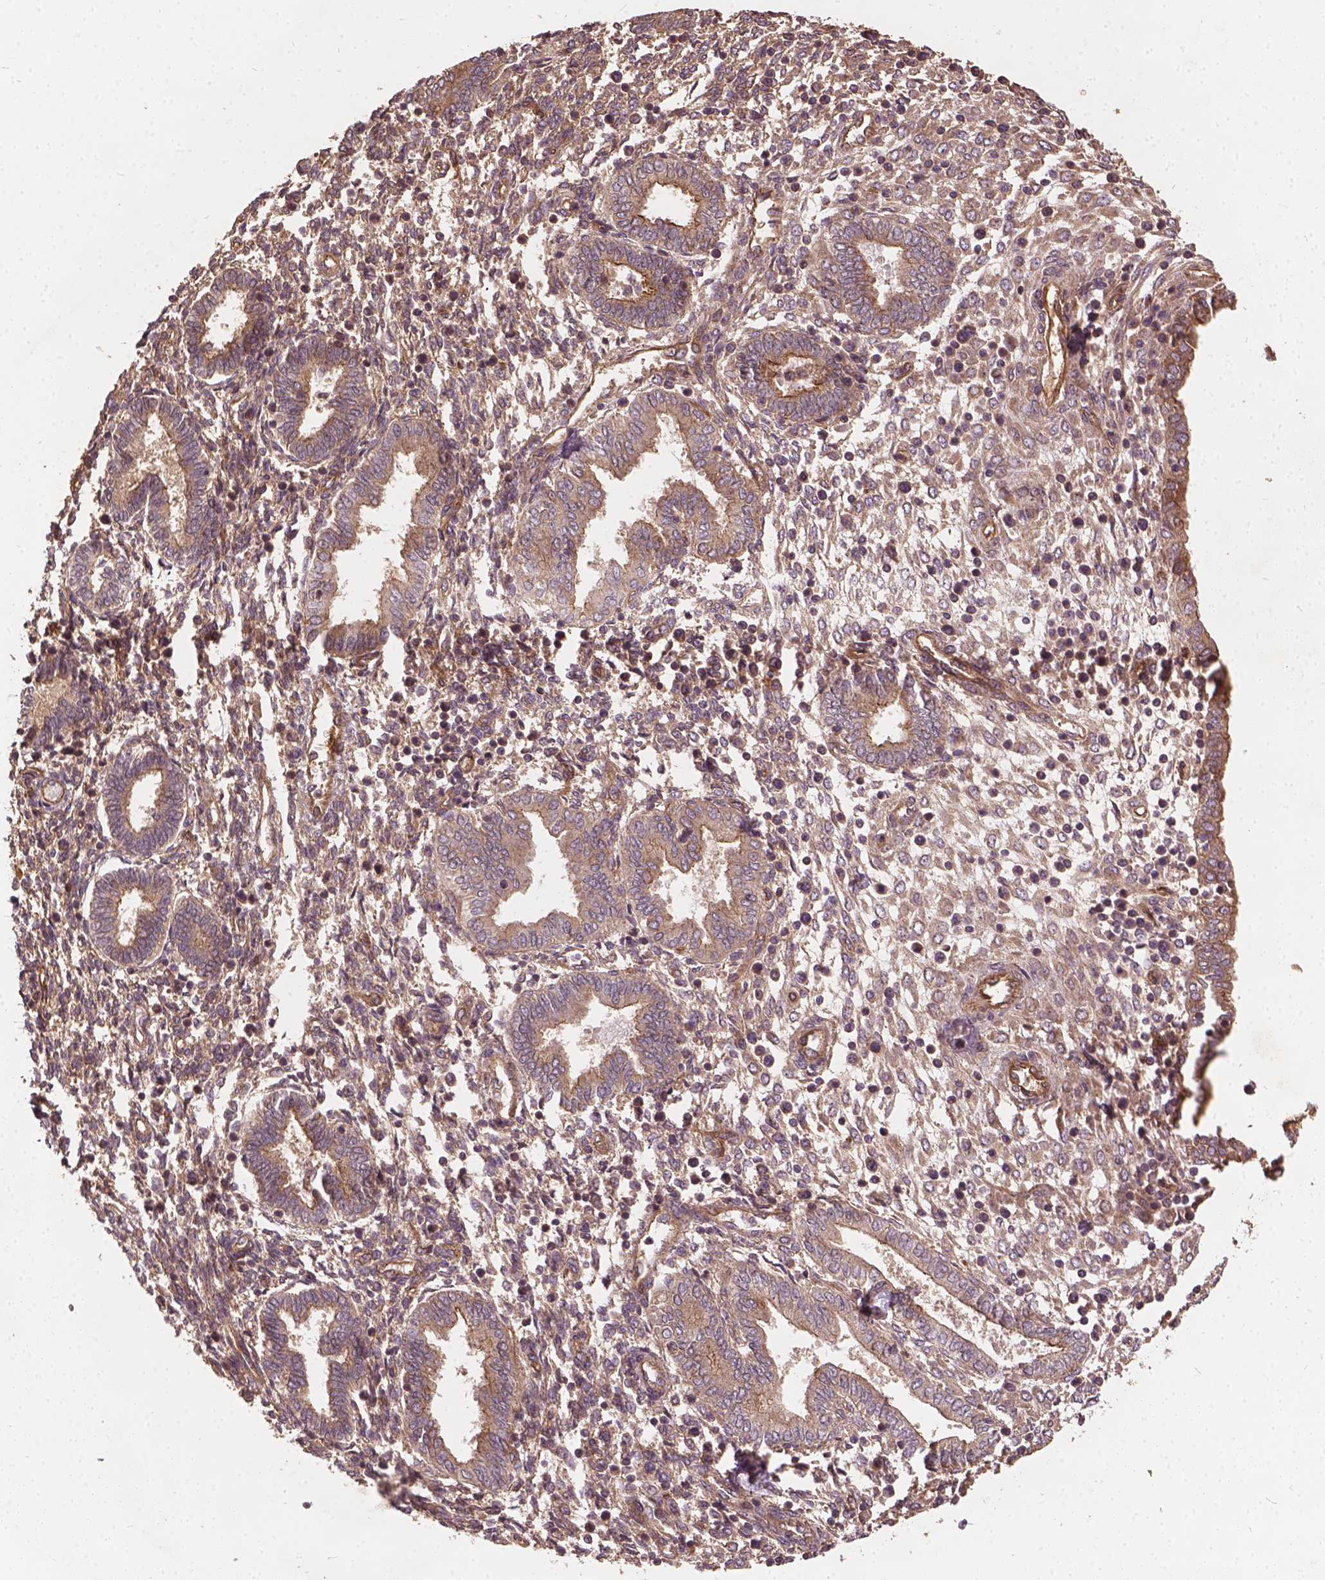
{"staining": {"intensity": "weak", "quantity": "25%-75%", "location": "cytoplasmic/membranous"}, "tissue": "endometrium", "cell_type": "Cells in endometrial stroma", "image_type": "normal", "snomed": [{"axis": "morphology", "description": "Normal tissue, NOS"}, {"axis": "topography", "description": "Endometrium"}], "caption": "This micrograph exhibits IHC staining of normal human endometrium, with low weak cytoplasmic/membranous staining in about 25%-75% of cells in endometrial stroma.", "gene": "UBXN2A", "patient": {"sex": "female", "age": 42}}